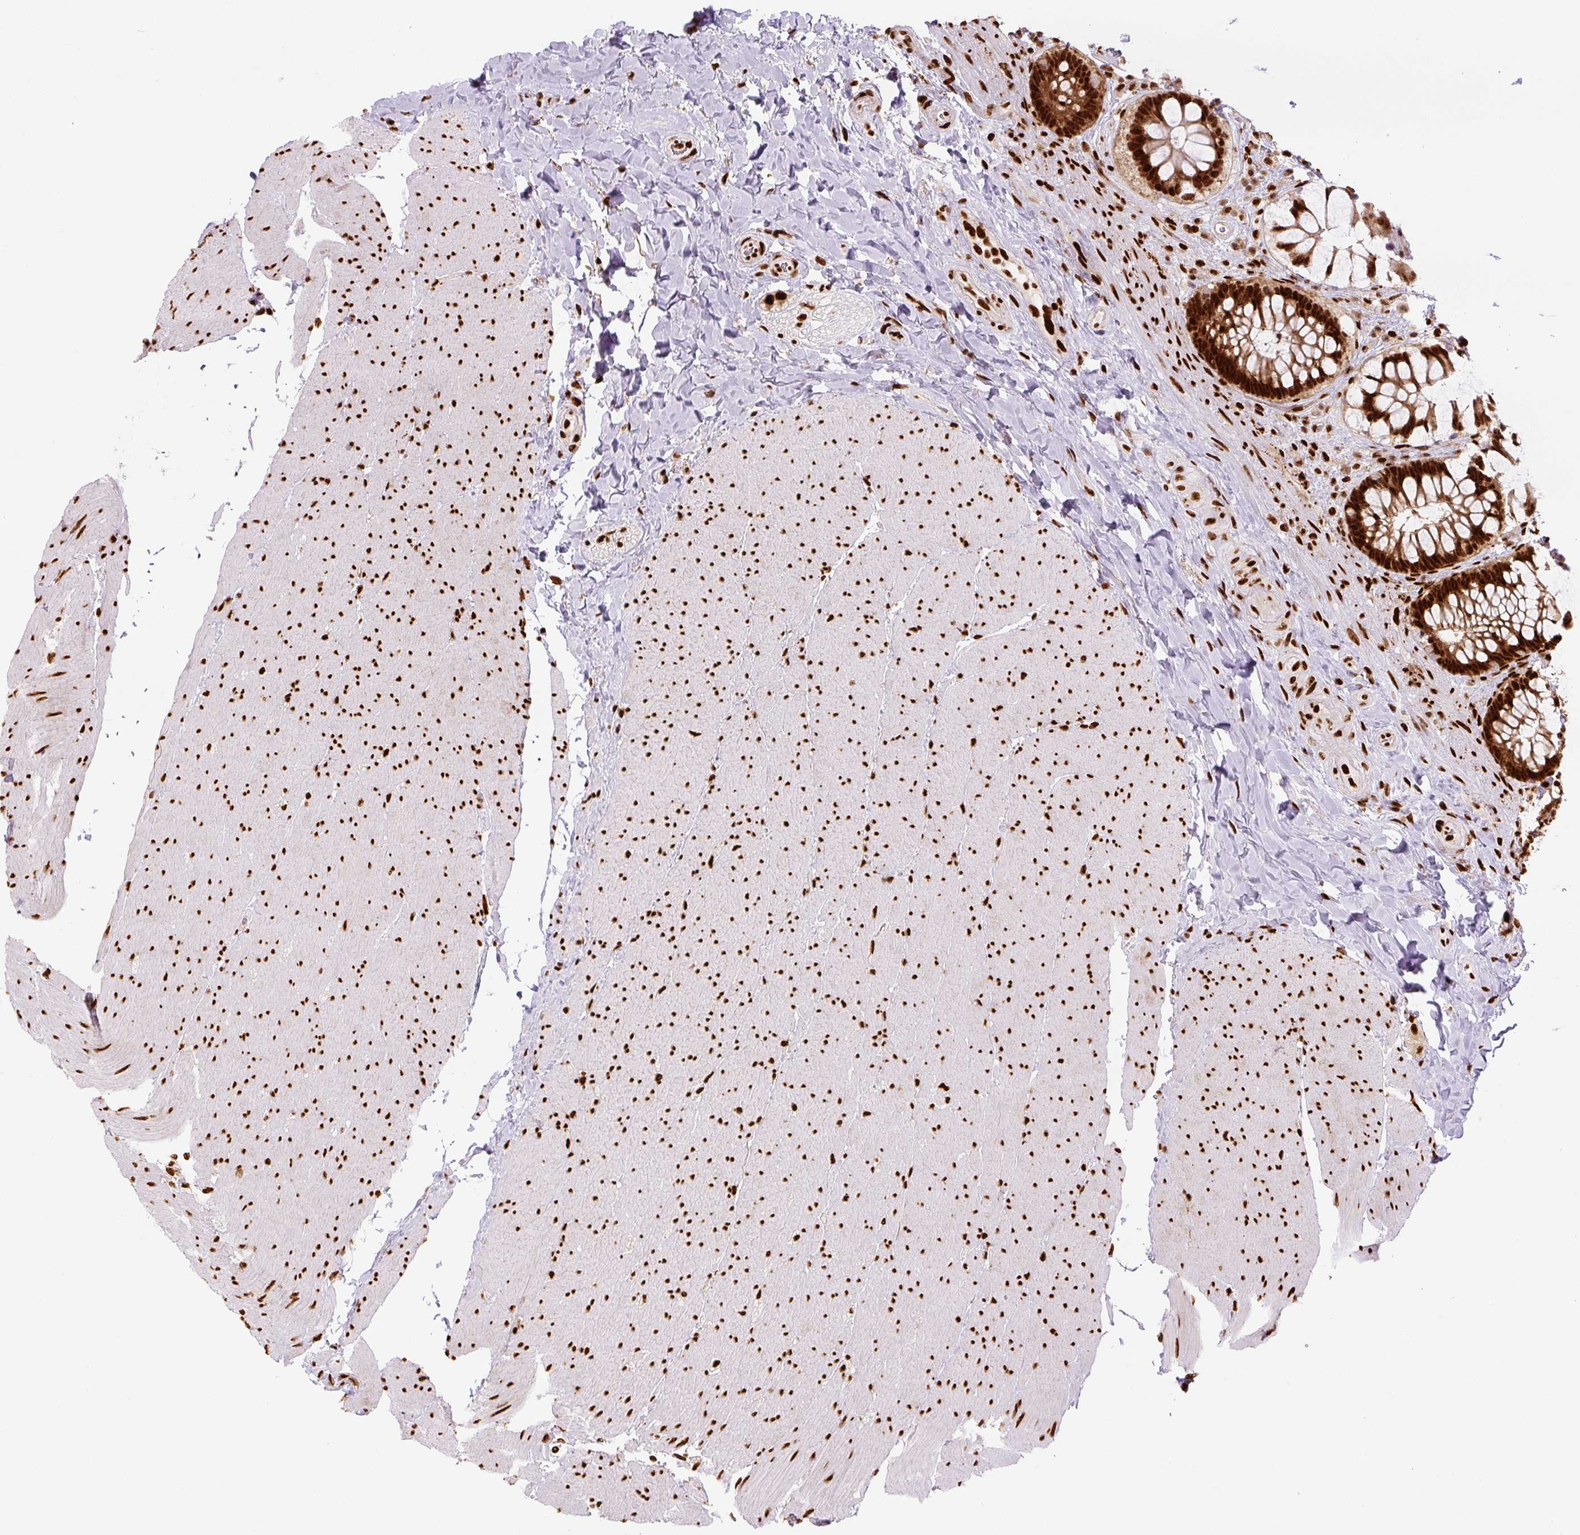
{"staining": {"intensity": "strong", "quantity": ">75%", "location": "nuclear"}, "tissue": "rectum", "cell_type": "Glandular cells", "image_type": "normal", "snomed": [{"axis": "morphology", "description": "Normal tissue, NOS"}, {"axis": "topography", "description": "Rectum"}], "caption": "IHC of unremarkable rectum exhibits high levels of strong nuclear positivity in approximately >75% of glandular cells. (DAB IHC with brightfield microscopy, high magnification).", "gene": "FUS", "patient": {"sex": "female", "age": 58}}